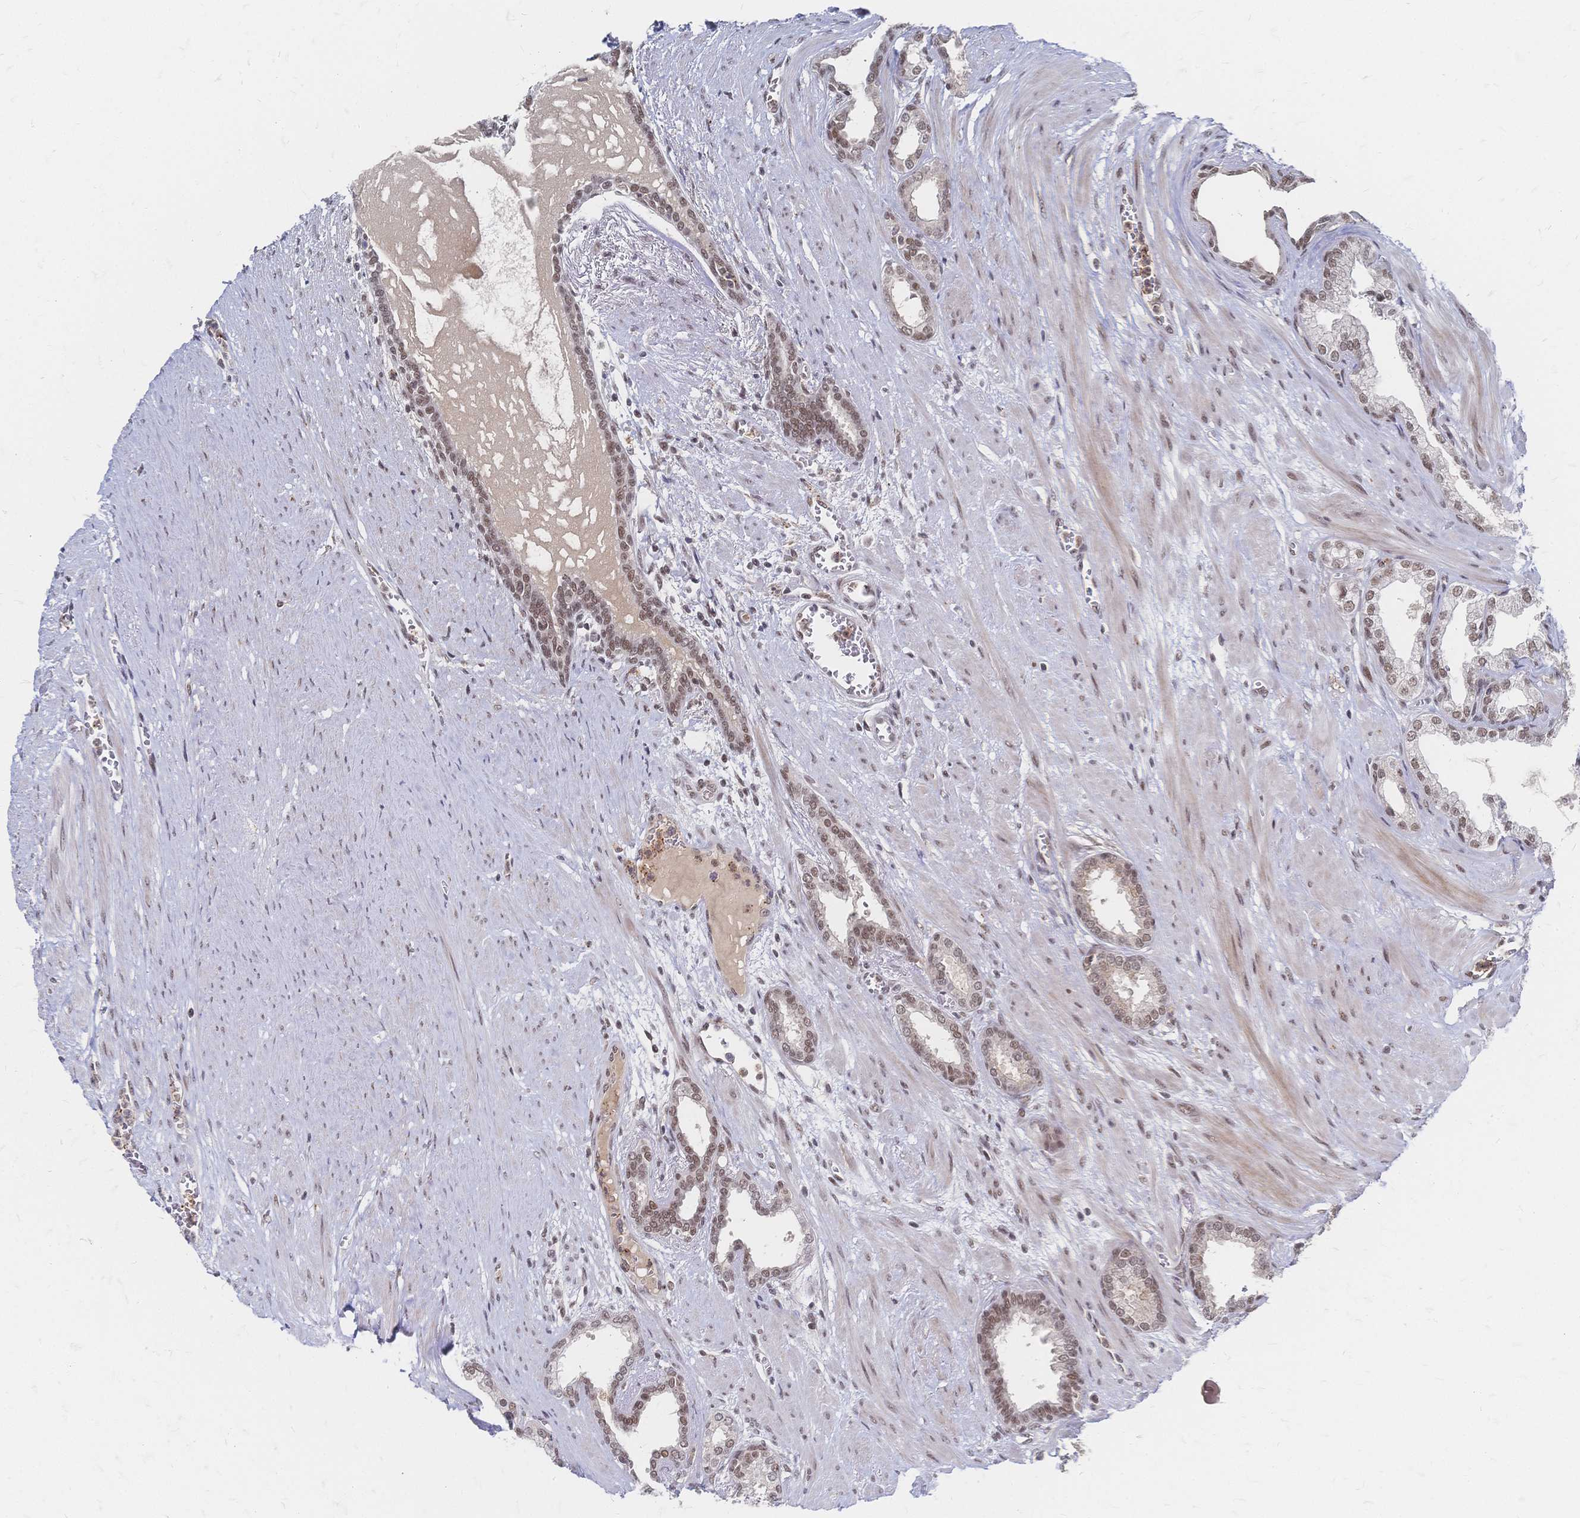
{"staining": {"intensity": "weak", "quantity": ">75%", "location": "nuclear"}, "tissue": "prostate cancer", "cell_type": "Tumor cells", "image_type": "cancer", "snomed": [{"axis": "morphology", "description": "Adenocarcinoma, High grade"}, {"axis": "topography", "description": "Prostate"}], "caption": "Human adenocarcinoma (high-grade) (prostate) stained with a brown dye shows weak nuclear positive staining in approximately >75% of tumor cells.", "gene": "NELFA", "patient": {"sex": "male", "age": 60}}